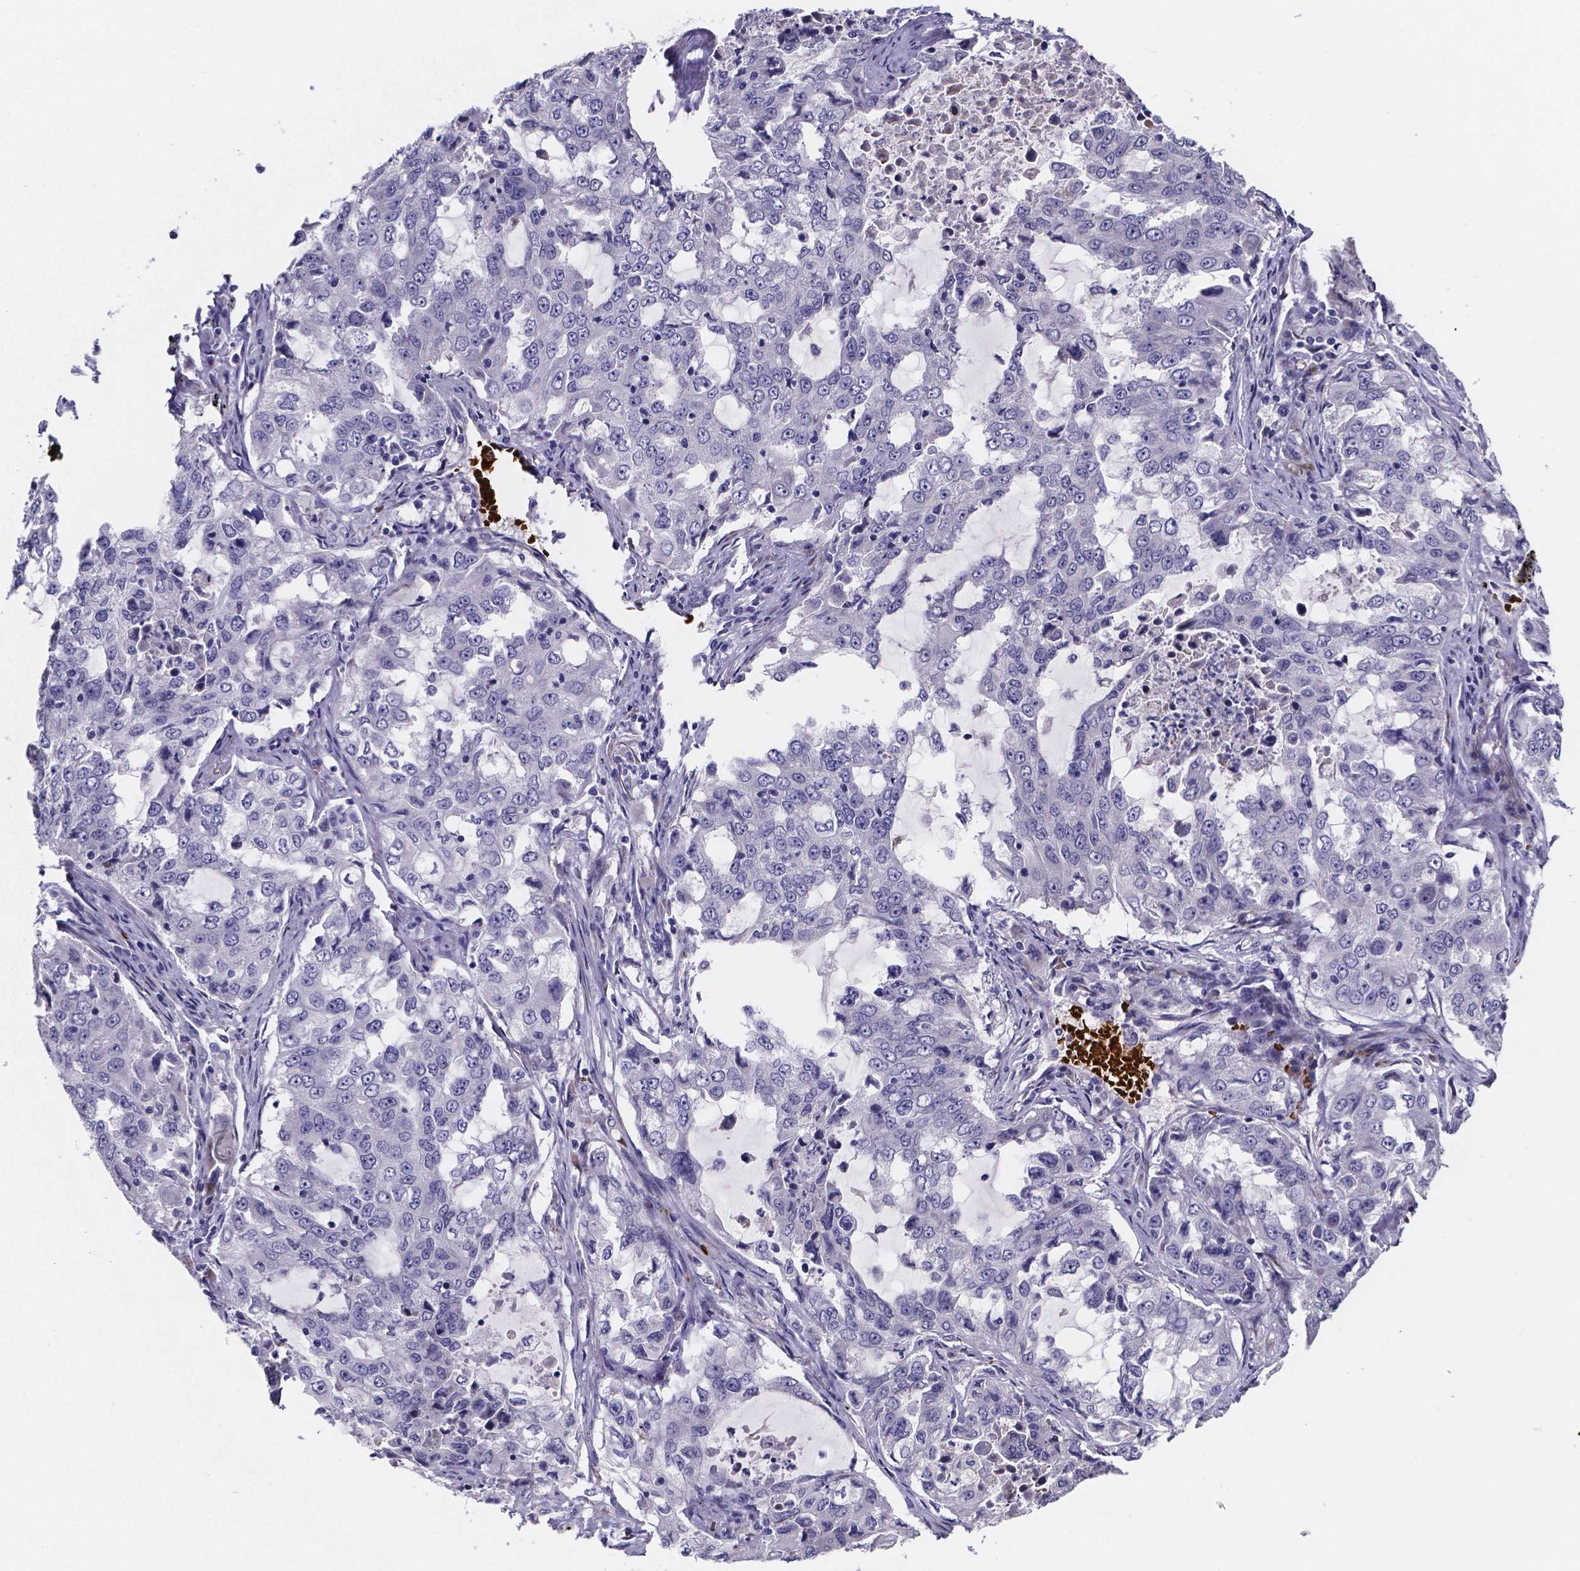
{"staining": {"intensity": "negative", "quantity": "none", "location": "none"}, "tissue": "lung cancer", "cell_type": "Tumor cells", "image_type": "cancer", "snomed": [{"axis": "morphology", "description": "Adenocarcinoma, NOS"}, {"axis": "topography", "description": "Lung"}], "caption": "Immunohistochemical staining of human adenocarcinoma (lung) exhibits no significant expression in tumor cells.", "gene": "GABRA3", "patient": {"sex": "female", "age": 61}}